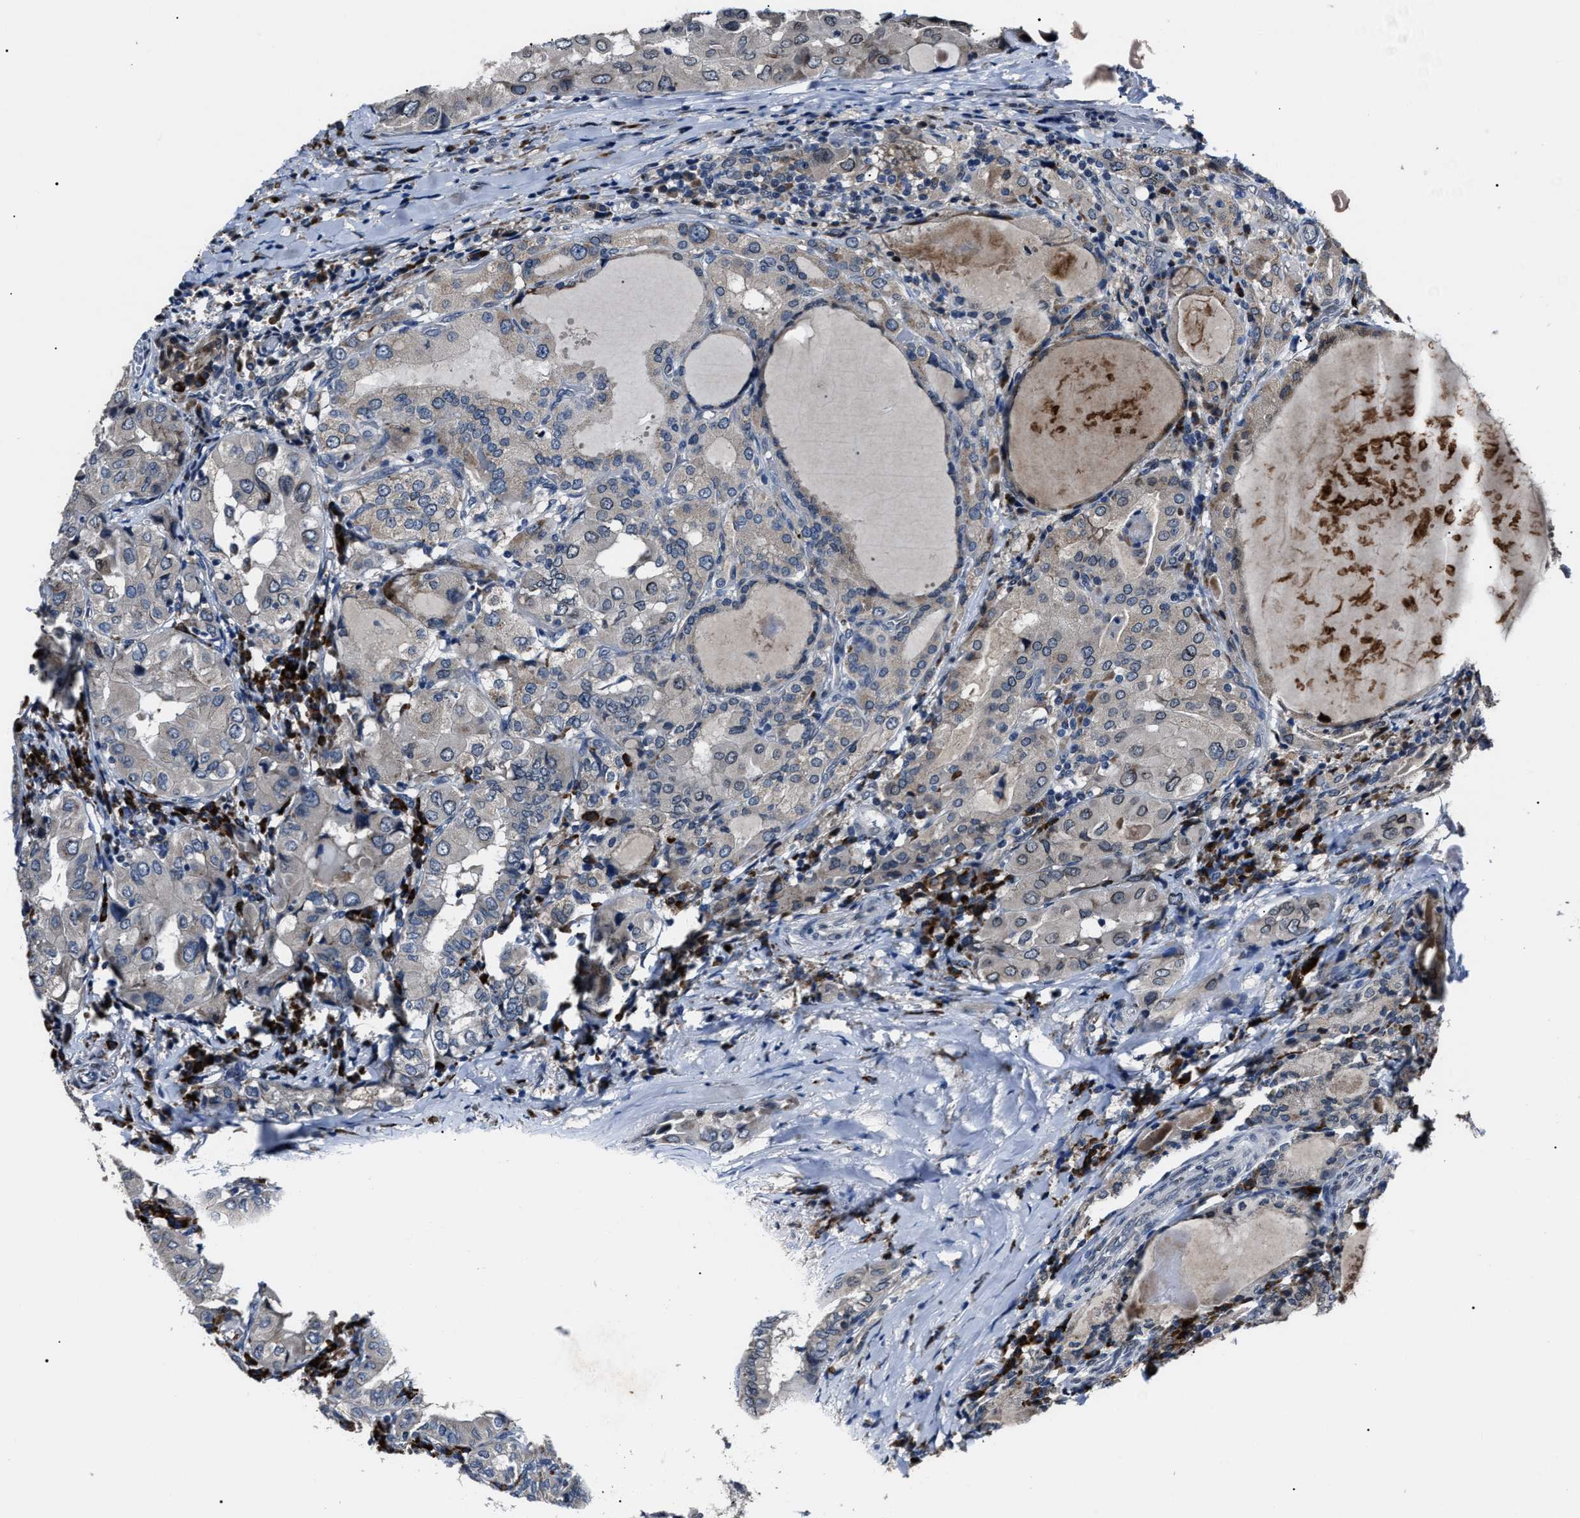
{"staining": {"intensity": "weak", "quantity": "<25%", "location": "cytoplasmic/membranous"}, "tissue": "thyroid cancer", "cell_type": "Tumor cells", "image_type": "cancer", "snomed": [{"axis": "morphology", "description": "Papillary adenocarcinoma, NOS"}, {"axis": "topography", "description": "Thyroid gland"}], "caption": "This is an IHC histopathology image of thyroid papillary adenocarcinoma. There is no expression in tumor cells.", "gene": "LRRC14", "patient": {"sex": "female", "age": 42}}